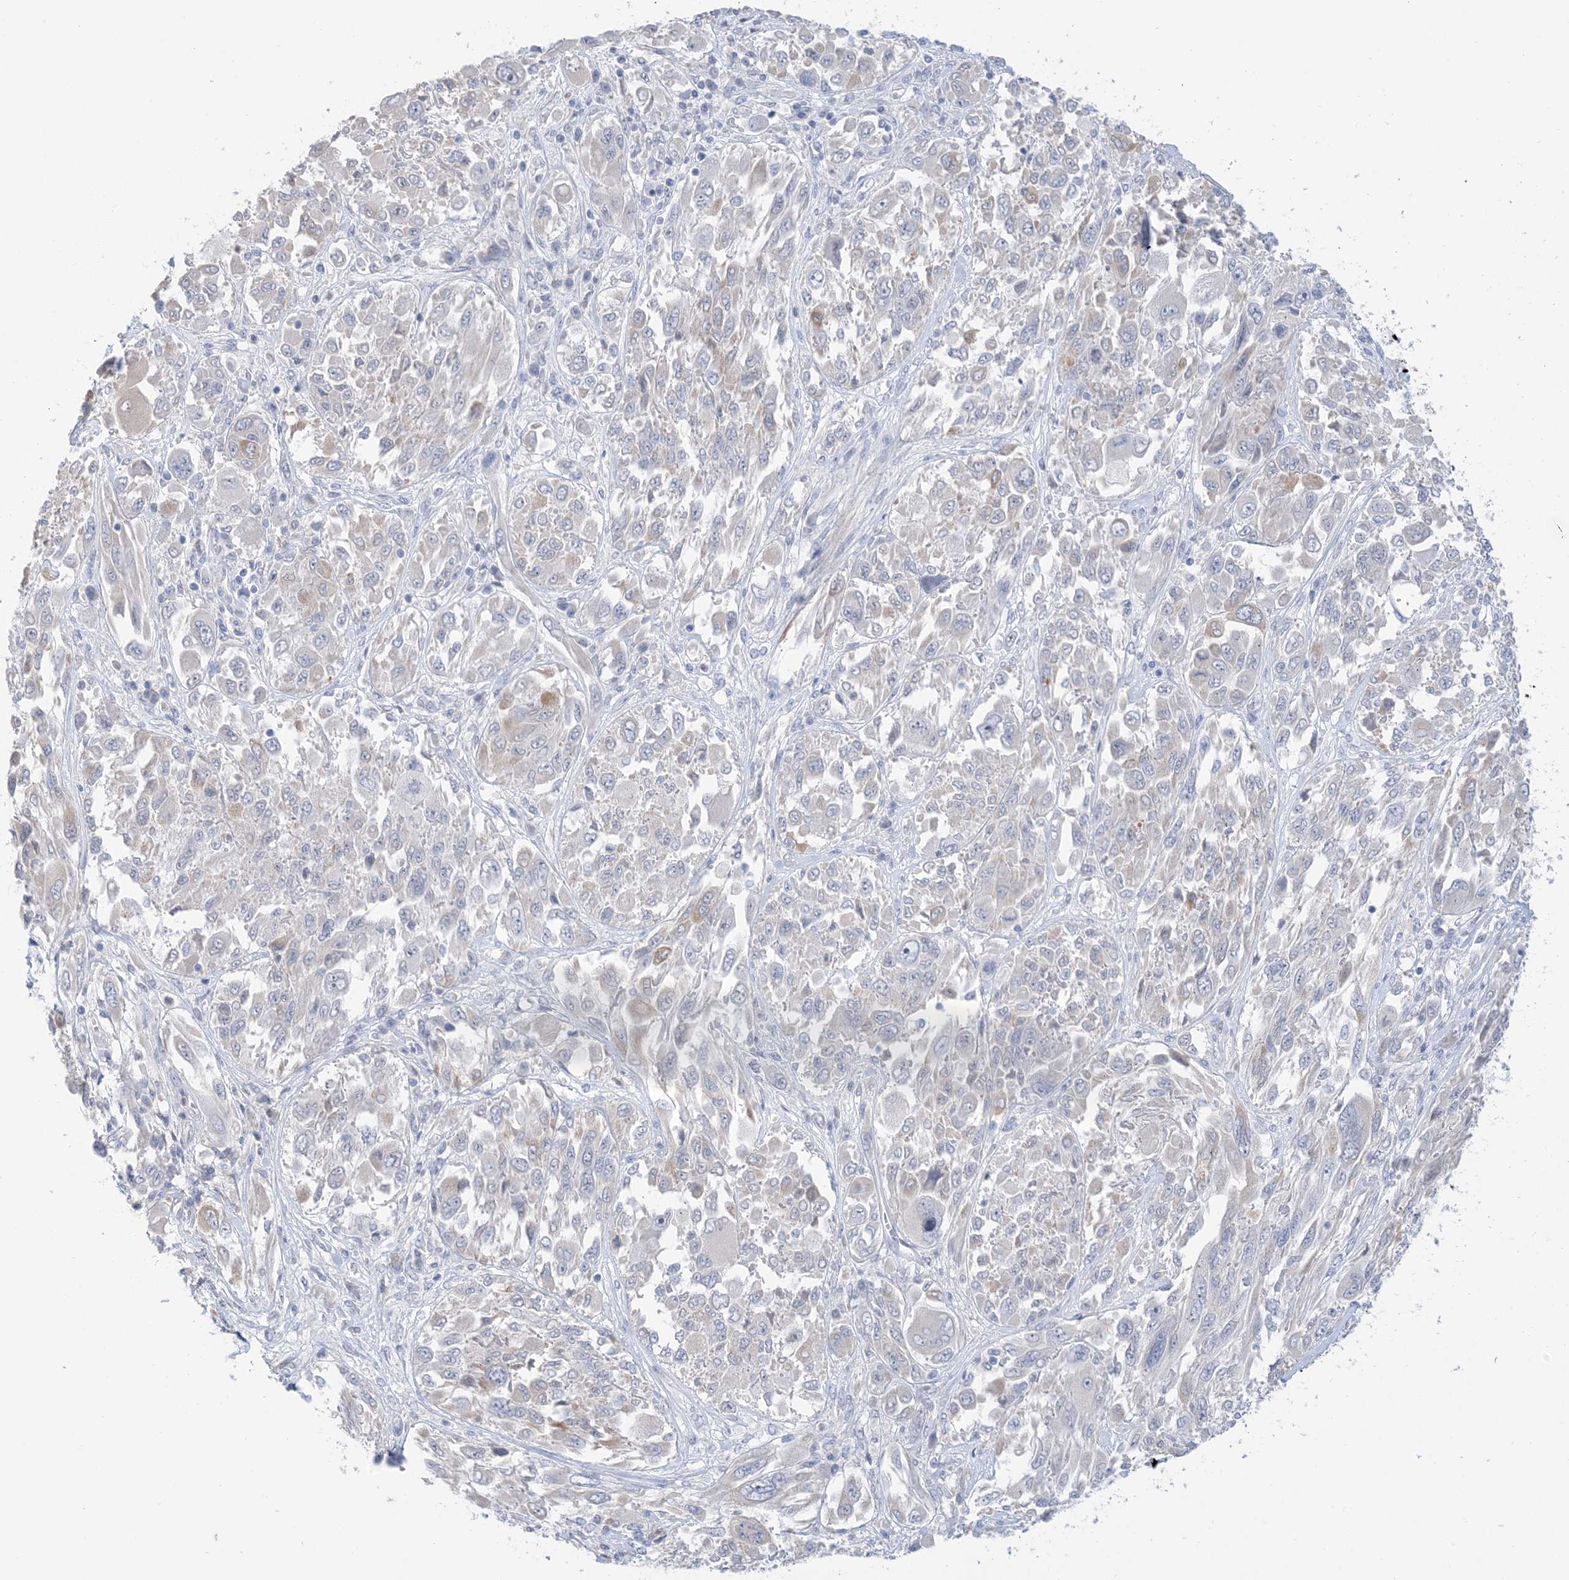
{"staining": {"intensity": "negative", "quantity": "none", "location": "none"}, "tissue": "melanoma", "cell_type": "Tumor cells", "image_type": "cancer", "snomed": [{"axis": "morphology", "description": "Malignant melanoma, NOS"}, {"axis": "topography", "description": "Skin"}], "caption": "This is an immunohistochemistry (IHC) image of human malignant melanoma. There is no staining in tumor cells.", "gene": "TTYH1", "patient": {"sex": "female", "age": 91}}